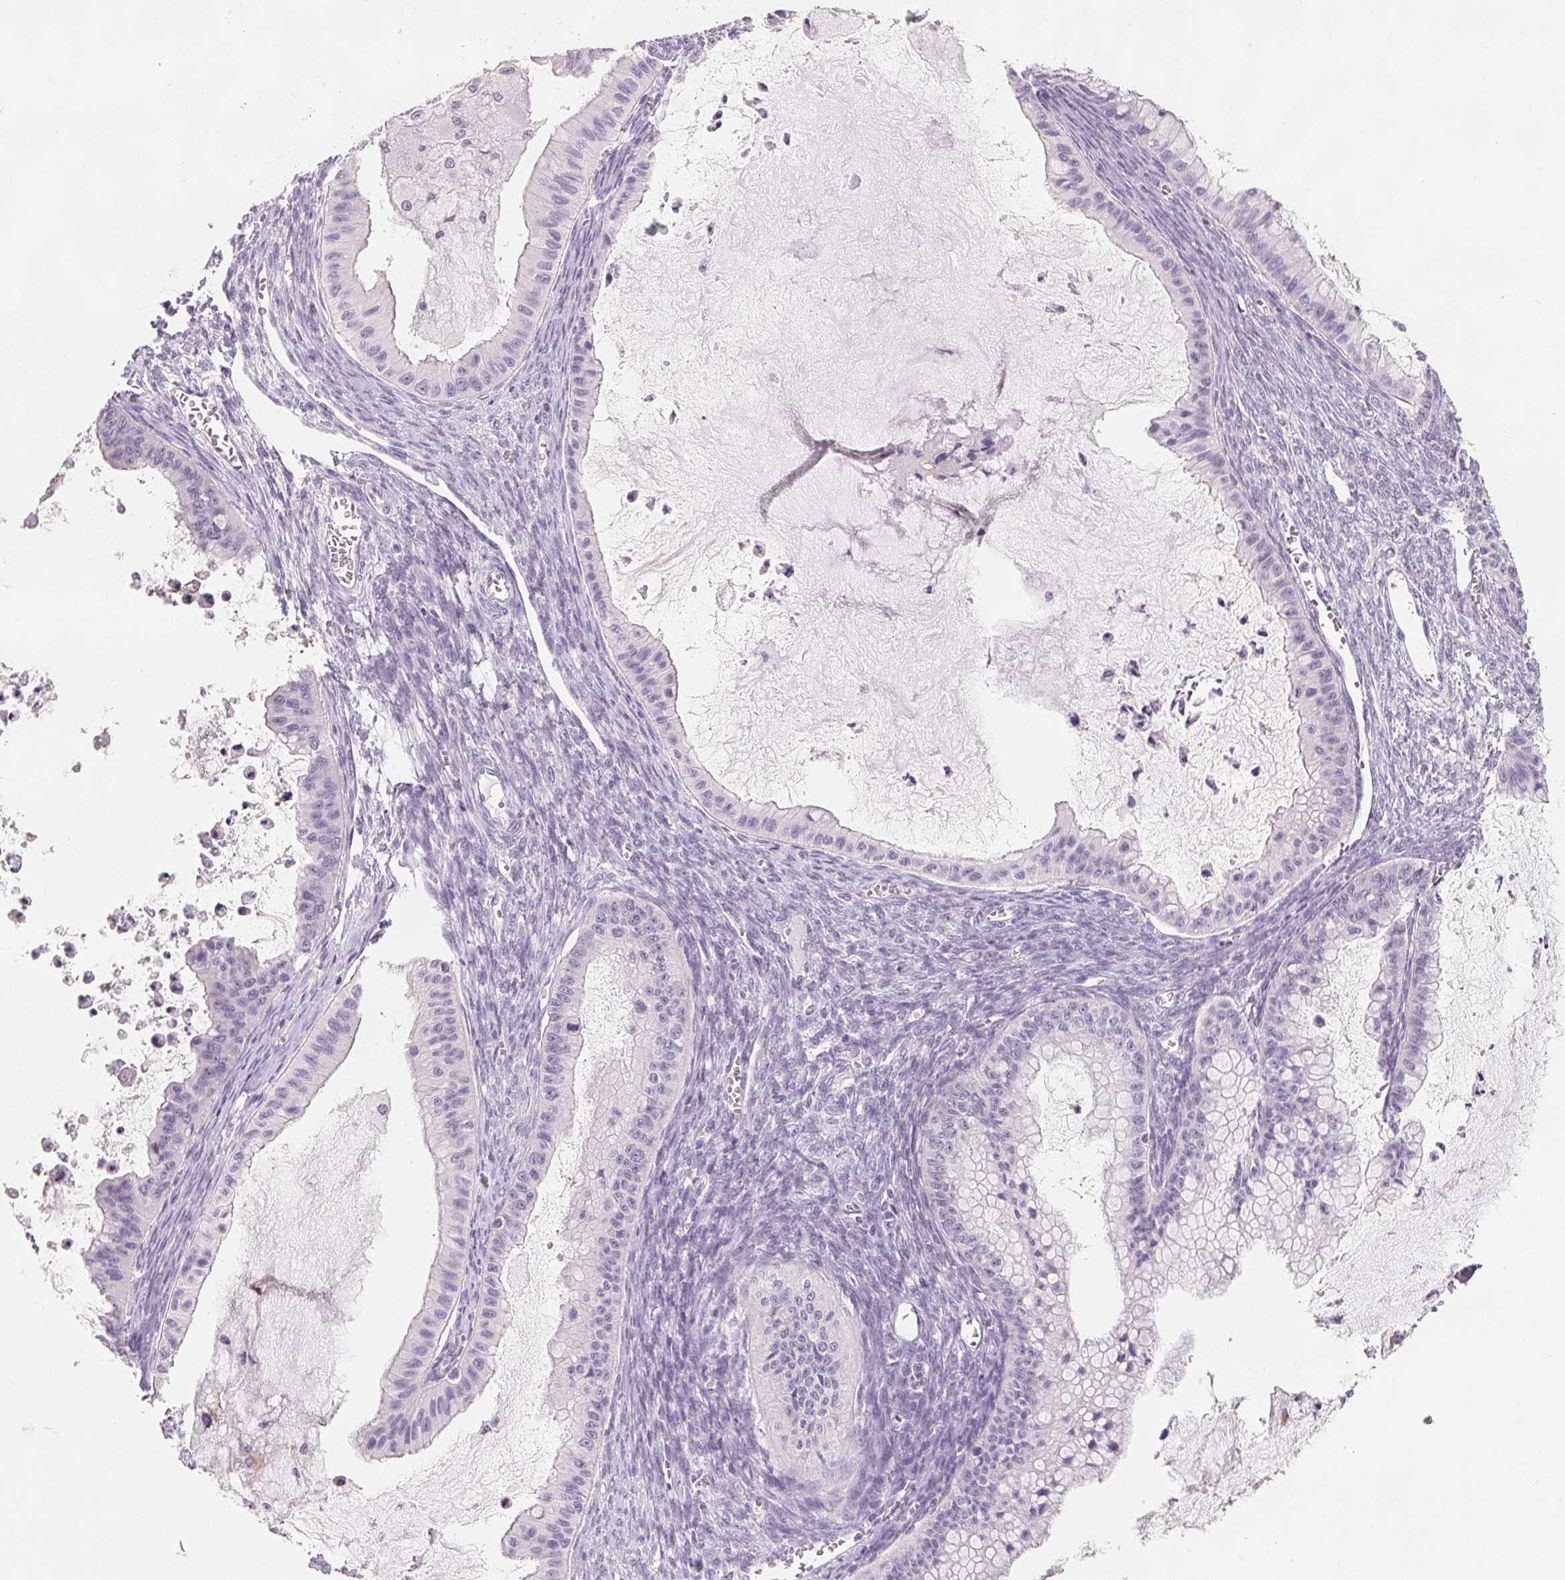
{"staining": {"intensity": "negative", "quantity": "none", "location": "none"}, "tissue": "ovarian cancer", "cell_type": "Tumor cells", "image_type": "cancer", "snomed": [{"axis": "morphology", "description": "Cystadenocarcinoma, mucinous, NOS"}, {"axis": "topography", "description": "Ovary"}], "caption": "Immunohistochemistry photomicrograph of neoplastic tissue: mucinous cystadenocarcinoma (ovarian) stained with DAB (3,3'-diaminobenzidine) demonstrates no significant protein expression in tumor cells.", "gene": "CD69", "patient": {"sex": "female", "age": 72}}